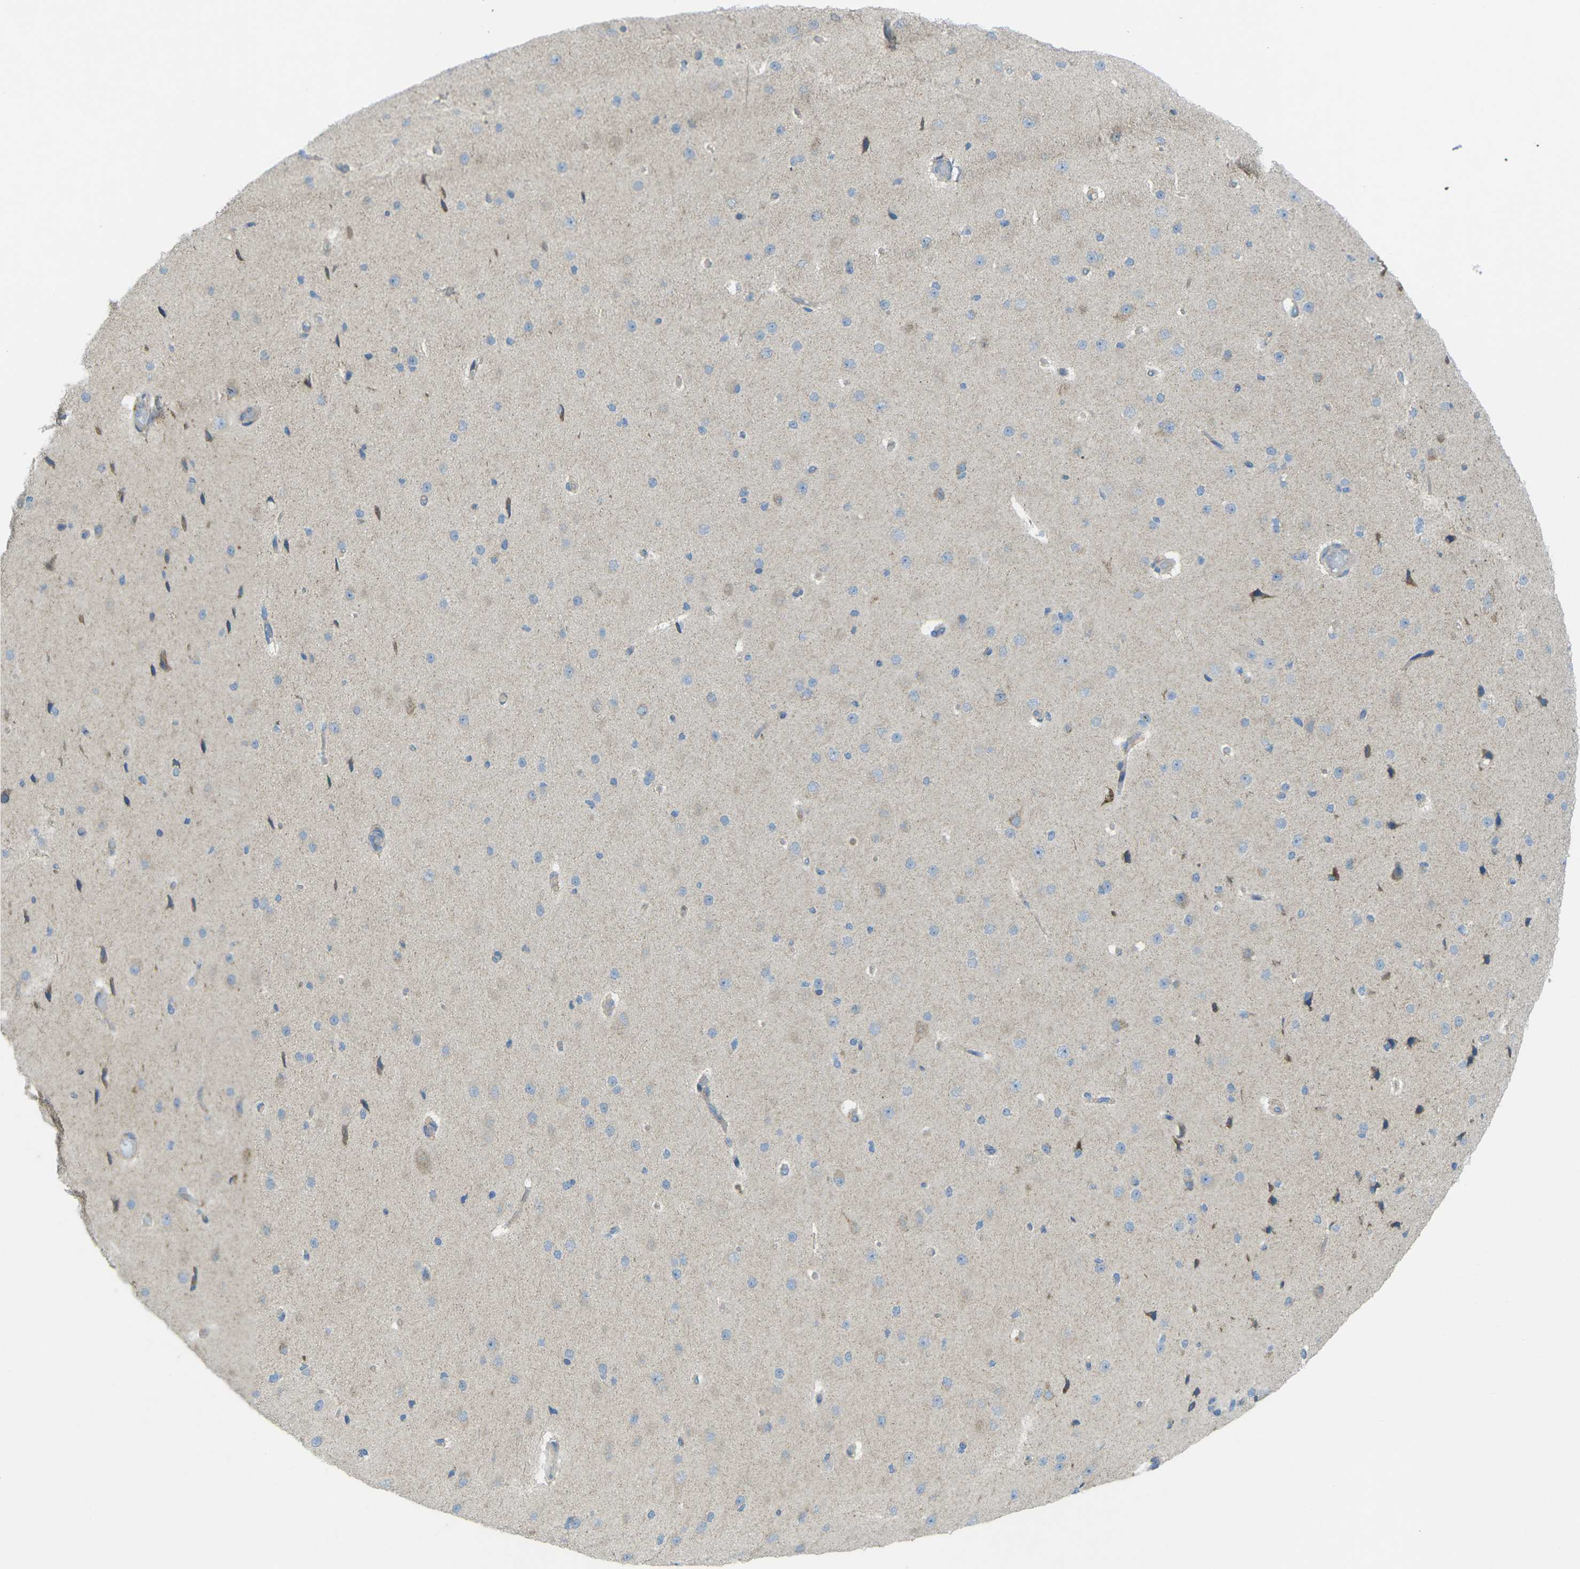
{"staining": {"intensity": "weak", "quantity": "25%-75%", "location": "cytoplasmic/membranous"}, "tissue": "cerebral cortex", "cell_type": "Endothelial cells", "image_type": "normal", "snomed": [{"axis": "morphology", "description": "Normal tissue, NOS"}, {"axis": "morphology", "description": "Developmental malformation"}, {"axis": "topography", "description": "Cerebral cortex"}], "caption": "This is an image of immunohistochemistry staining of benign cerebral cortex, which shows weak staining in the cytoplasmic/membranous of endothelial cells.", "gene": "MYLK4", "patient": {"sex": "female", "age": 30}}